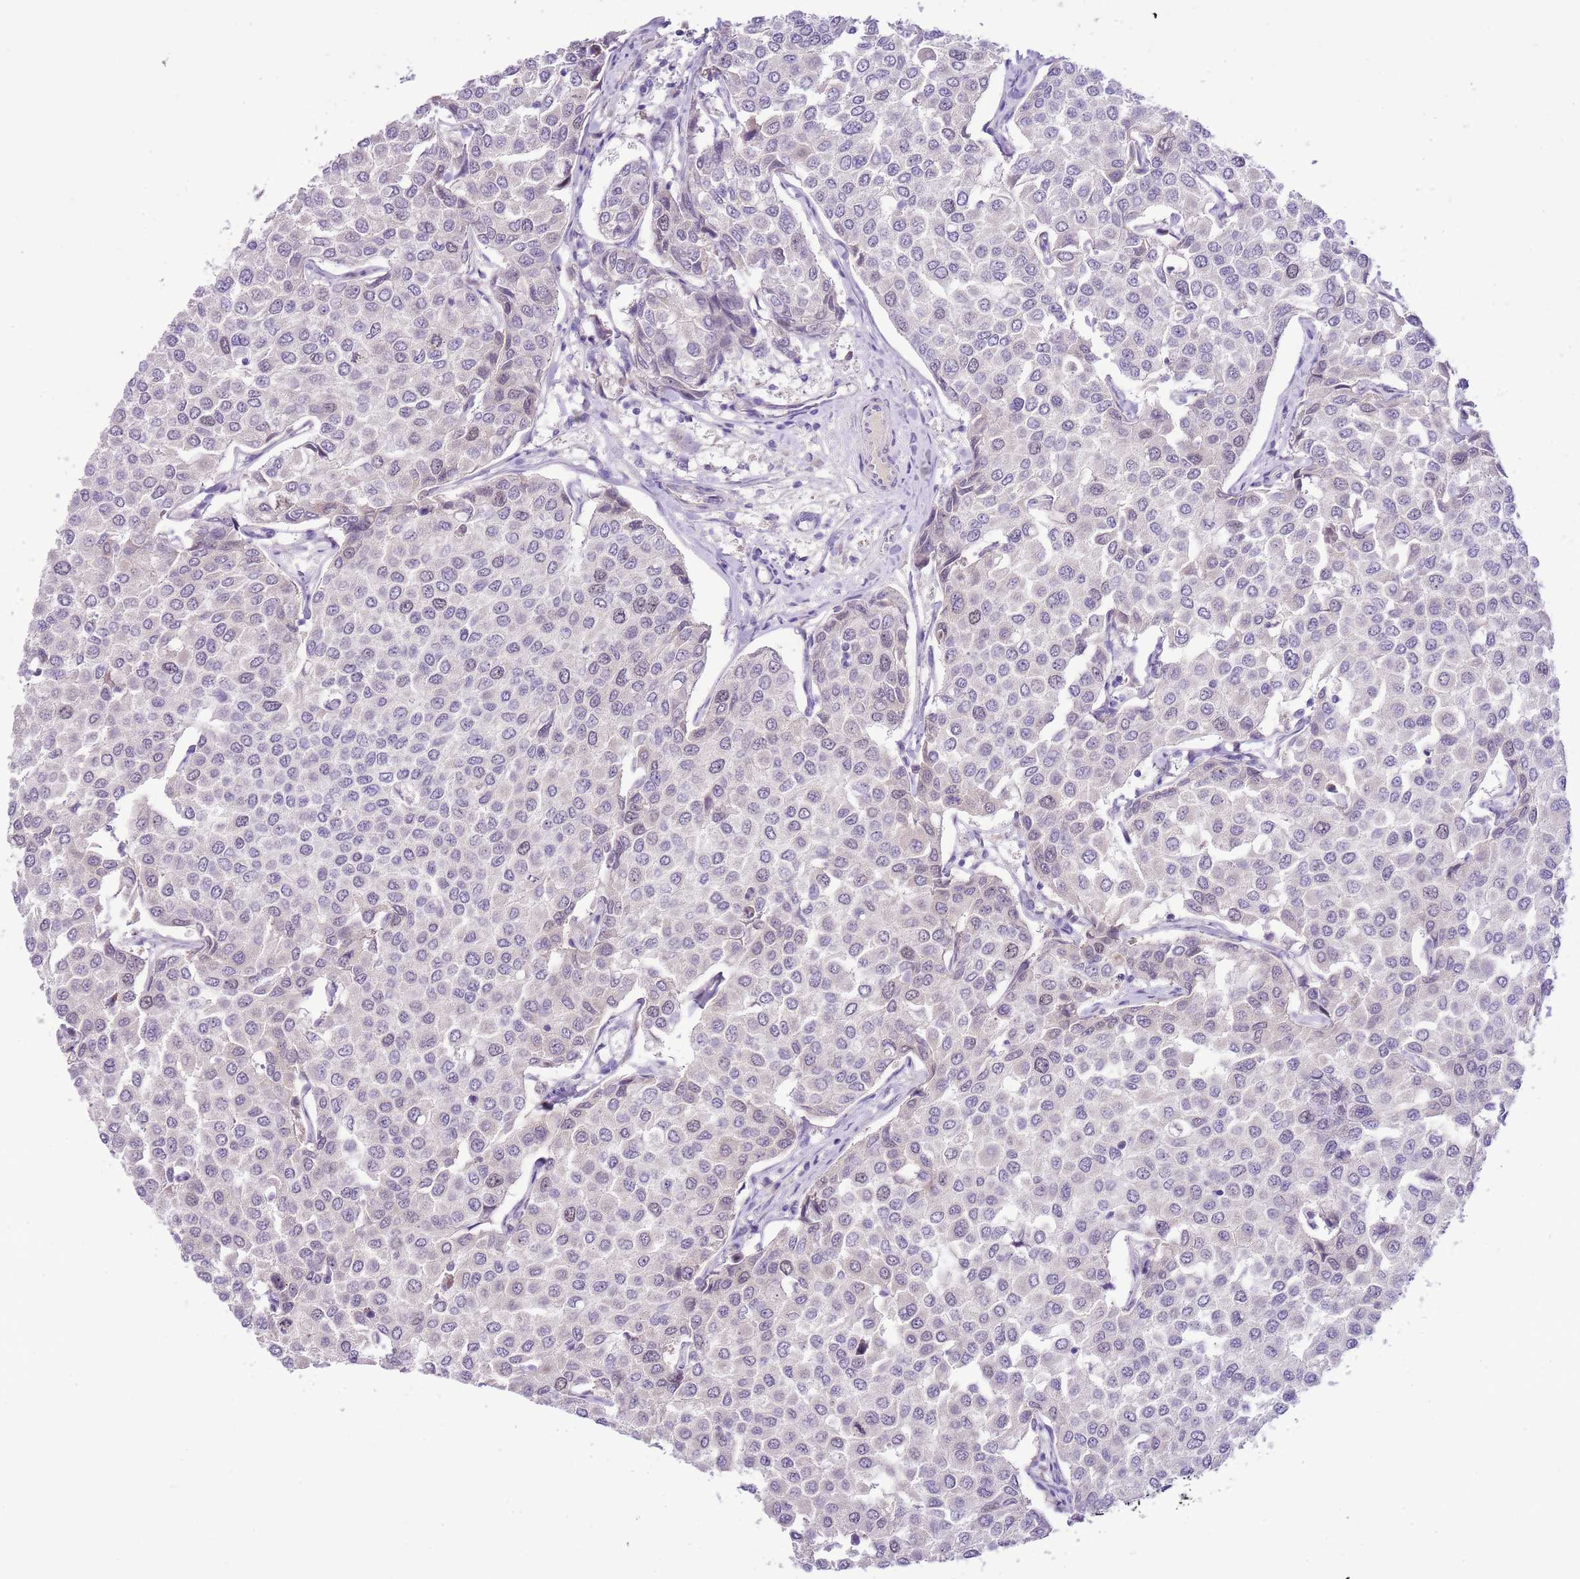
{"staining": {"intensity": "moderate", "quantity": "<25%", "location": "nuclear"}, "tissue": "breast cancer", "cell_type": "Tumor cells", "image_type": "cancer", "snomed": [{"axis": "morphology", "description": "Duct carcinoma"}, {"axis": "topography", "description": "Breast"}], "caption": "Immunohistochemistry of breast cancer (intraductal carcinoma) reveals low levels of moderate nuclear positivity in approximately <25% of tumor cells.", "gene": "FBRSL1", "patient": {"sex": "female", "age": 55}}